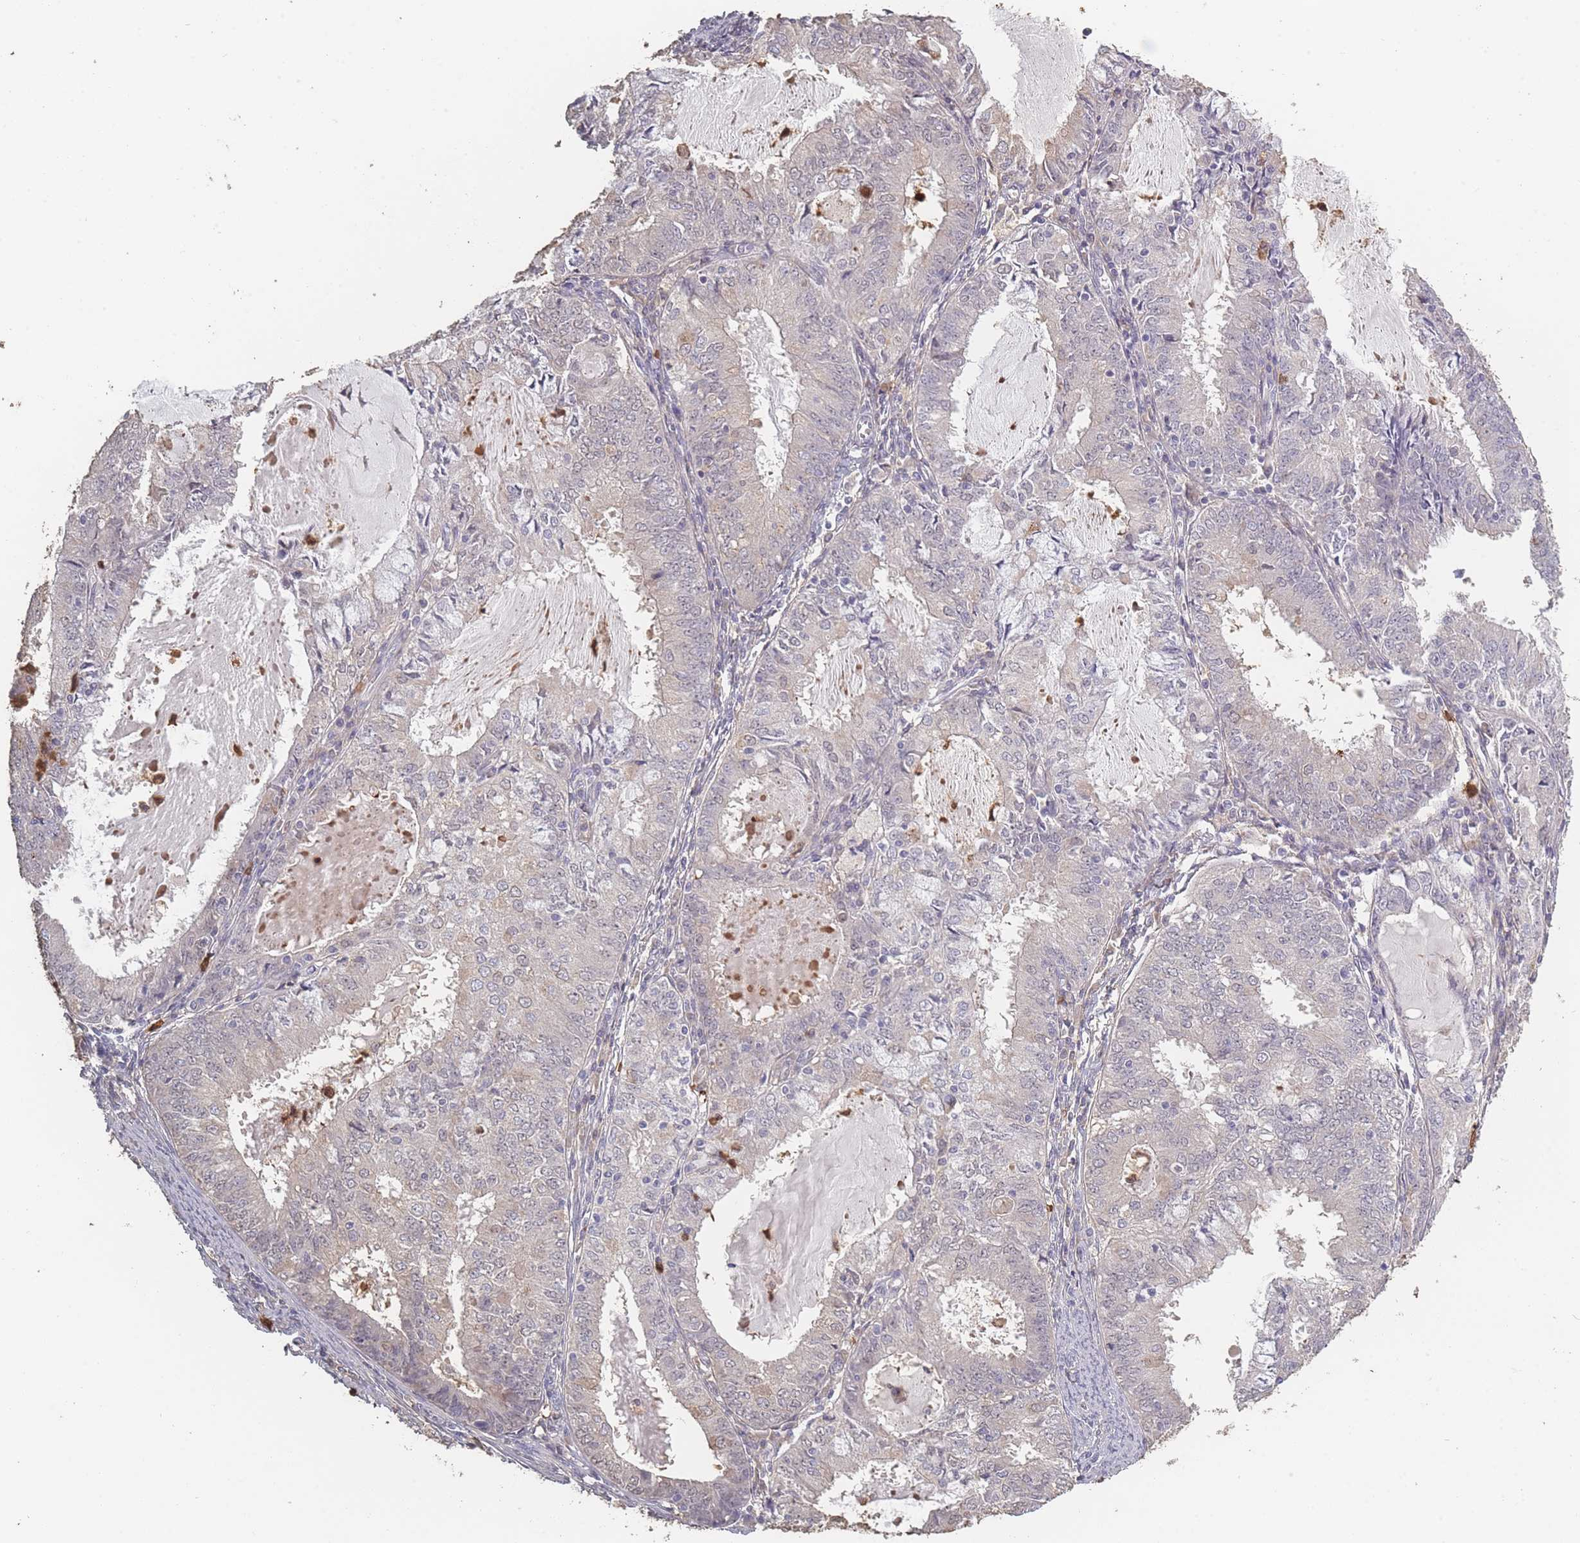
{"staining": {"intensity": "negative", "quantity": "none", "location": "none"}, "tissue": "endometrial cancer", "cell_type": "Tumor cells", "image_type": "cancer", "snomed": [{"axis": "morphology", "description": "Adenocarcinoma, NOS"}, {"axis": "topography", "description": "Endometrium"}], "caption": "Protein analysis of endometrial adenocarcinoma demonstrates no significant expression in tumor cells. The staining was performed using DAB (3,3'-diaminobenzidine) to visualize the protein expression in brown, while the nuclei were stained in blue with hematoxylin (Magnification: 20x).", "gene": "BST1", "patient": {"sex": "female", "age": 57}}